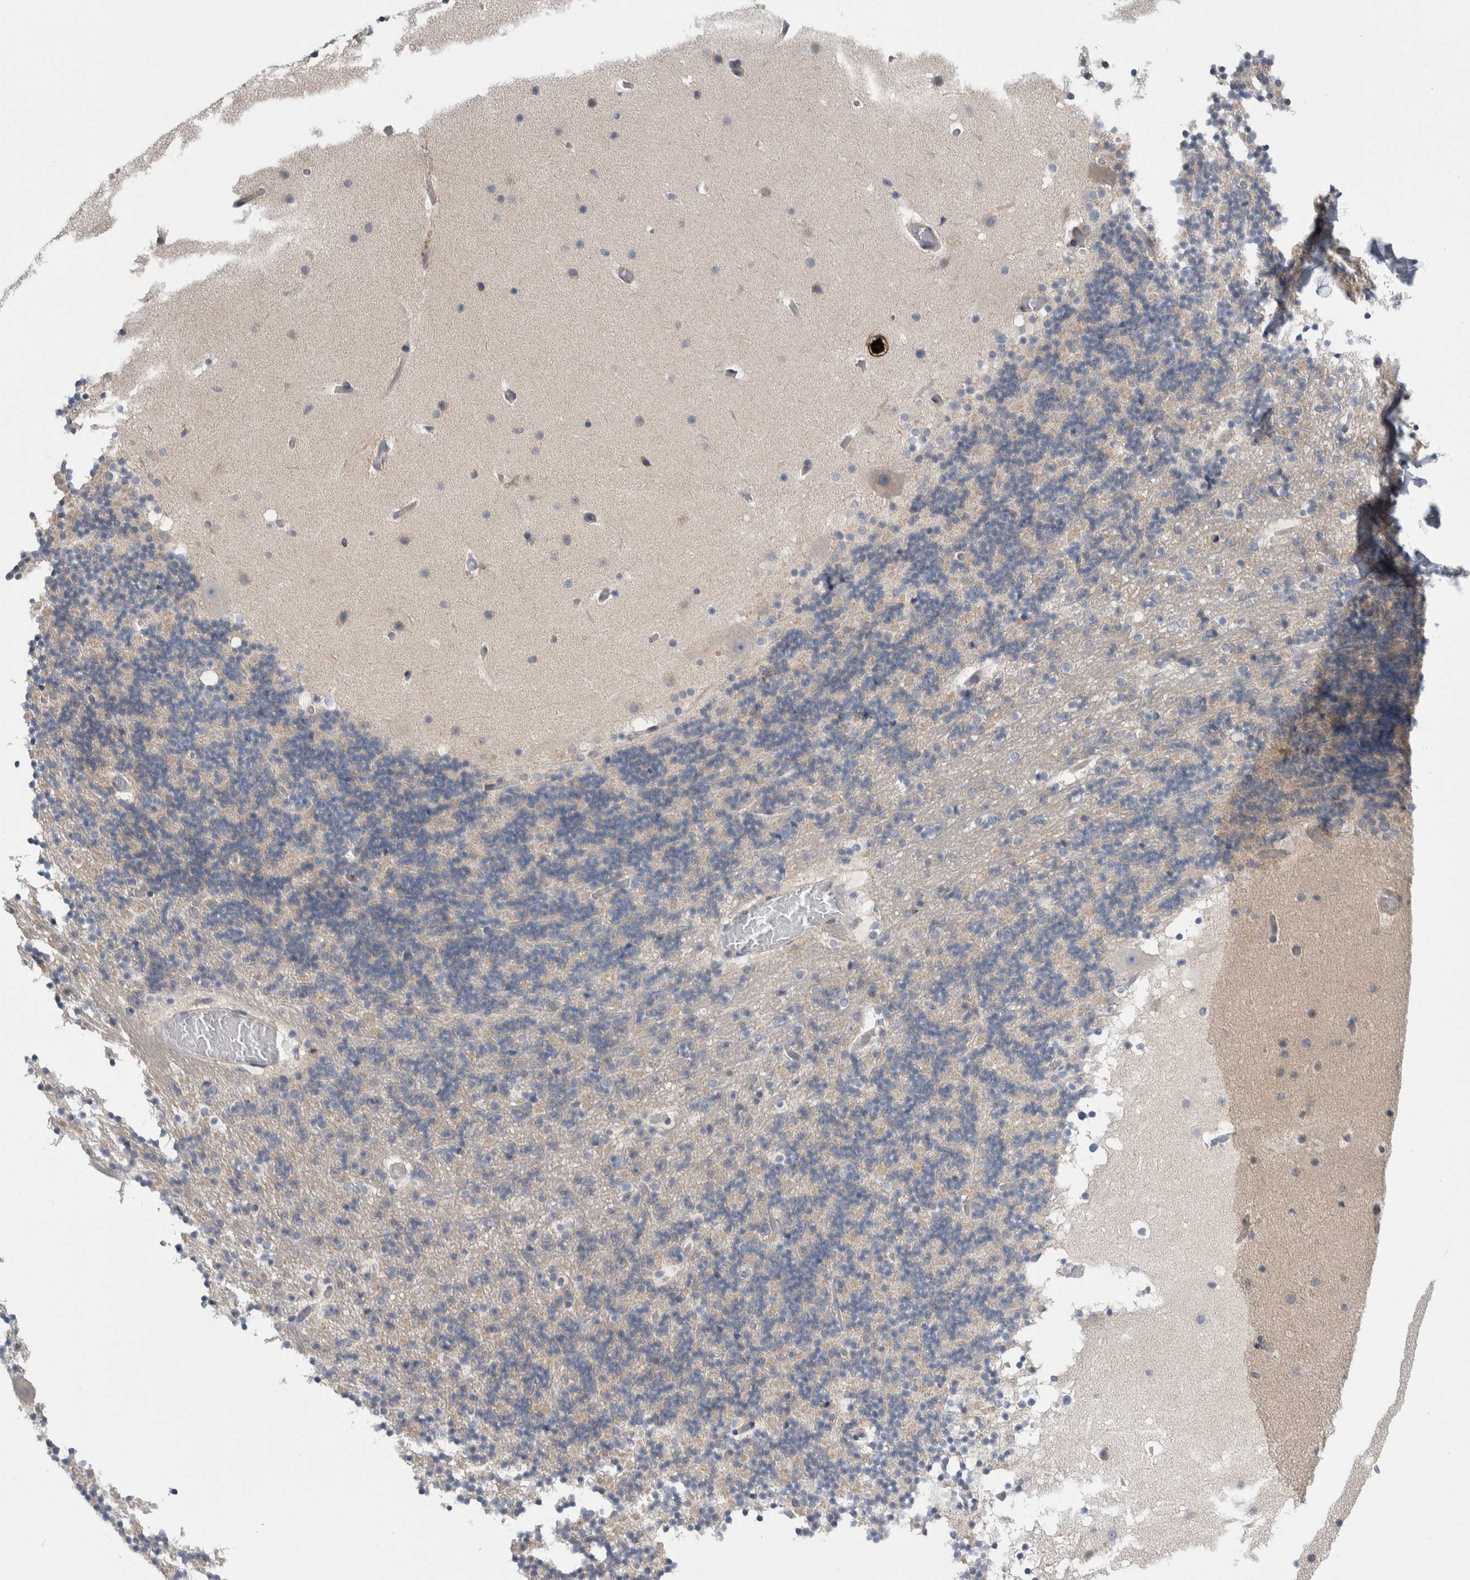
{"staining": {"intensity": "weak", "quantity": "<25%", "location": "cytoplasmic/membranous"}, "tissue": "cerebellum", "cell_type": "Cells in granular layer", "image_type": "normal", "snomed": [{"axis": "morphology", "description": "Normal tissue, NOS"}, {"axis": "topography", "description": "Cerebellum"}], "caption": "The histopathology image displays no staining of cells in granular layer in unremarkable cerebellum.", "gene": "TAX1BP1", "patient": {"sex": "male", "age": 57}}